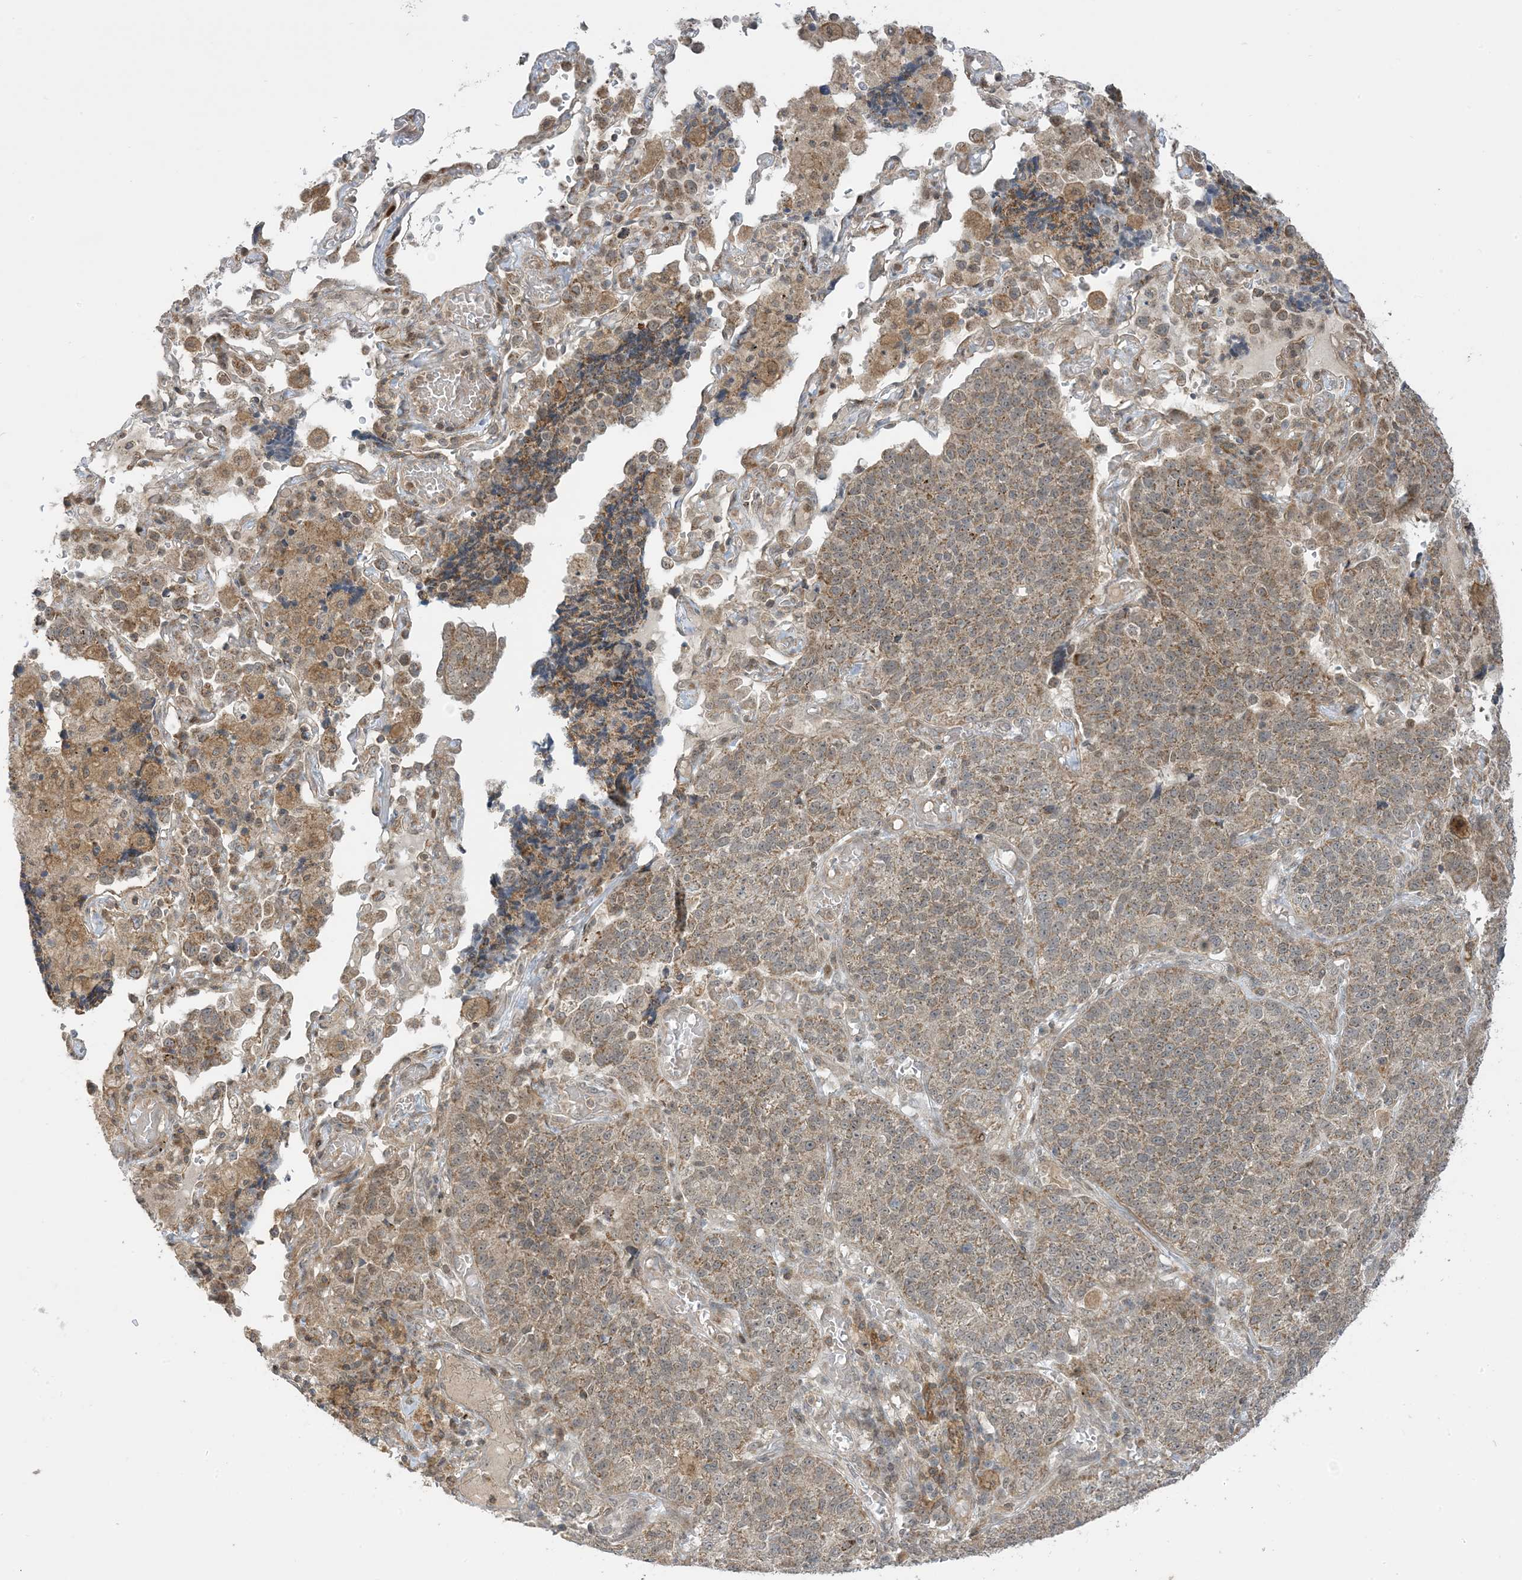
{"staining": {"intensity": "moderate", "quantity": "25%-75%", "location": "cytoplasmic/membranous"}, "tissue": "lung cancer", "cell_type": "Tumor cells", "image_type": "cancer", "snomed": [{"axis": "morphology", "description": "Adenocarcinoma, NOS"}, {"axis": "topography", "description": "Lung"}], "caption": "IHC photomicrograph of human lung cancer stained for a protein (brown), which shows medium levels of moderate cytoplasmic/membranous staining in about 25%-75% of tumor cells.", "gene": "PHLDB2", "patient": {"sex": "male", "age": 49}}